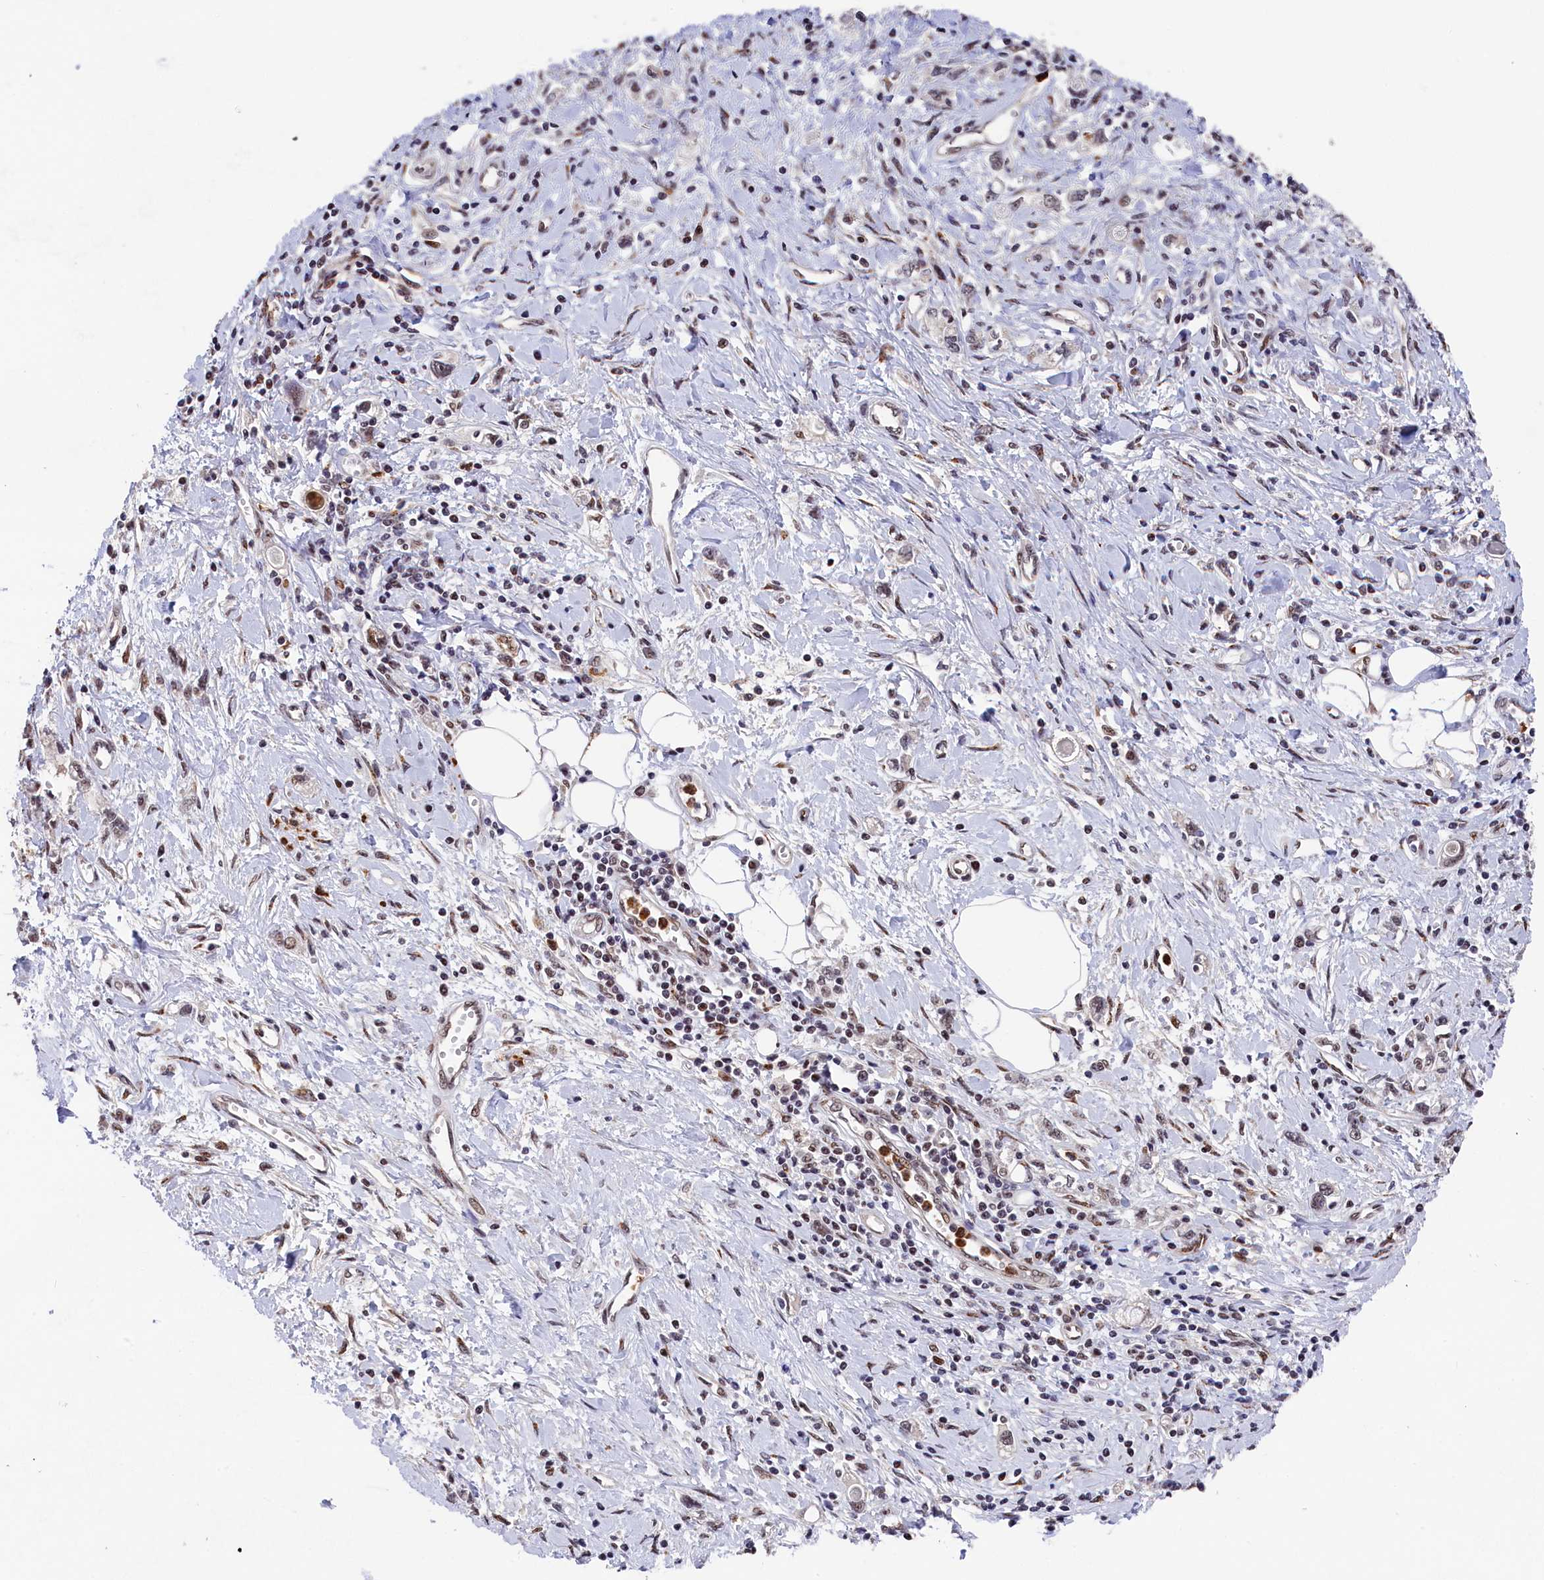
{"staining": {"intensity": "weak", "quantity": ">75%", "location": "nuclear"}, "tissue": "stomach cancer", "cell_type": "Tumor cells", "image_type": "cancer", "snomed": [{"axis": "morphology", "description": "Adenocarcinoma, NOS"}, {"axis": "topography", "description": "Stomach"}], "caption": "Immunohistochemistry (DAB) staining of human stomach cancer shows weak nuclear protein expression in approximately >75% of tumor cells.", "gene": "ADIG", "patient": {"sex": "female", "age": 76}}